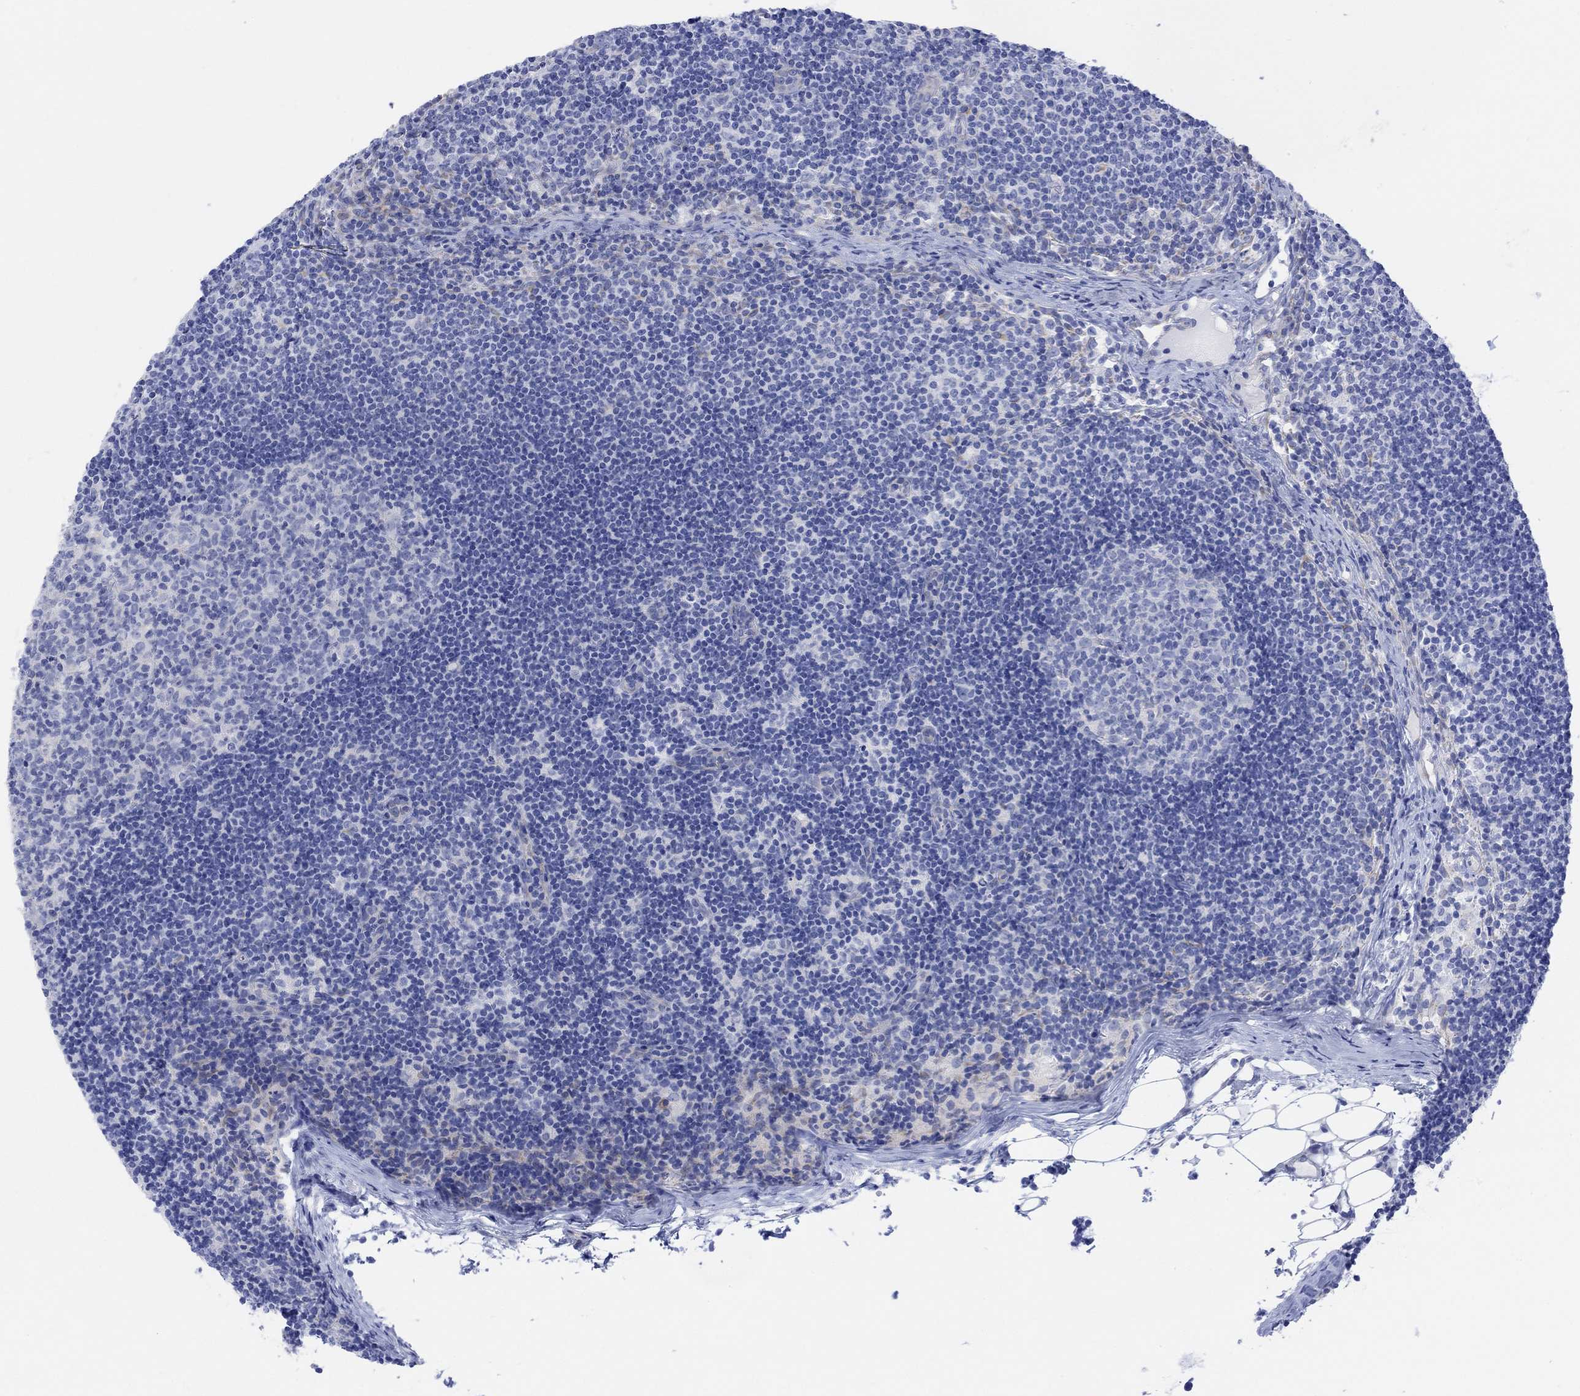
{"staining": {"intensity": "negative", "quantity": "none", "location": "none"}, "tissue": "lymph node", "cell_type": "Germinal center cells", "image_type": "normal", "snomed": [{"axis": "morphology", "description": "Normal tissue, NOS"}, {"axis": "topography", "description": "Lymph node"}], "caption": "A high-resolution image shows immunohistochemistry (IHC) staining of normal lymph node, which exhibits no significant staining in germinal center cells.", "gene": "GNG13", "patient": {"sex": "female", "age": 34}}